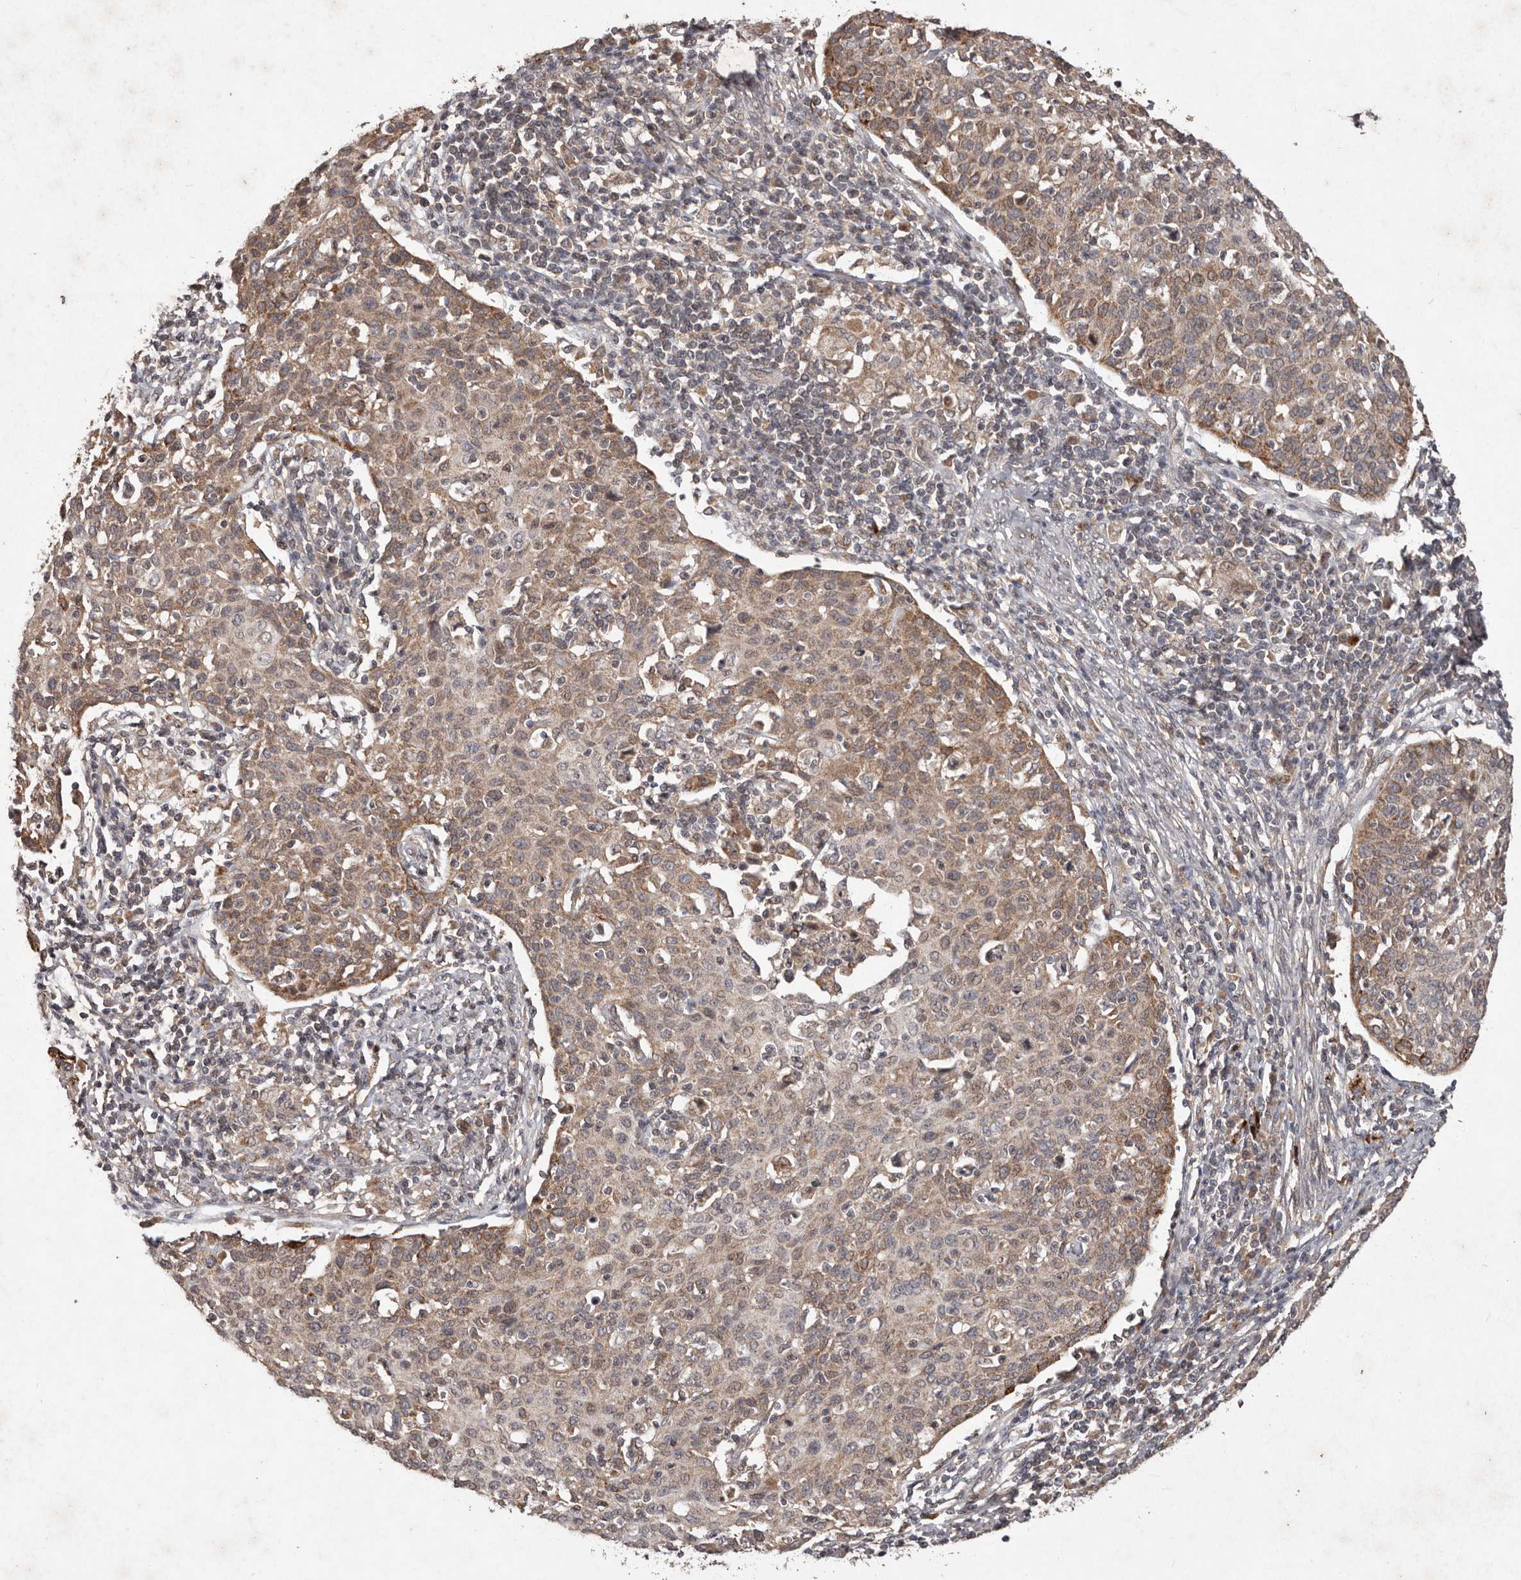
{"staining": {"intensity": "moderate", "quantity": ">75%", "location": "cytoplasmic/membranous"}, "tissue": "cervical cancer", "cell_type": "Tumor cells", "image_type": "cancer", "snomed": [{"axis": "morphology", "description": "Squamous cell carcinoma, NOS"}, {"axis": "topography", "description": "Cervix"}], "caption": "IHC histopathology image of human squamous cell carcinoma (cervical) stained for a protein (brown), which shows medium levels of moderate cytoplasmic/membranous positivity in approximately >75% of tumor cells.", "gene": "PLOD2", "patient": {"sex": "female", "age": 38}}